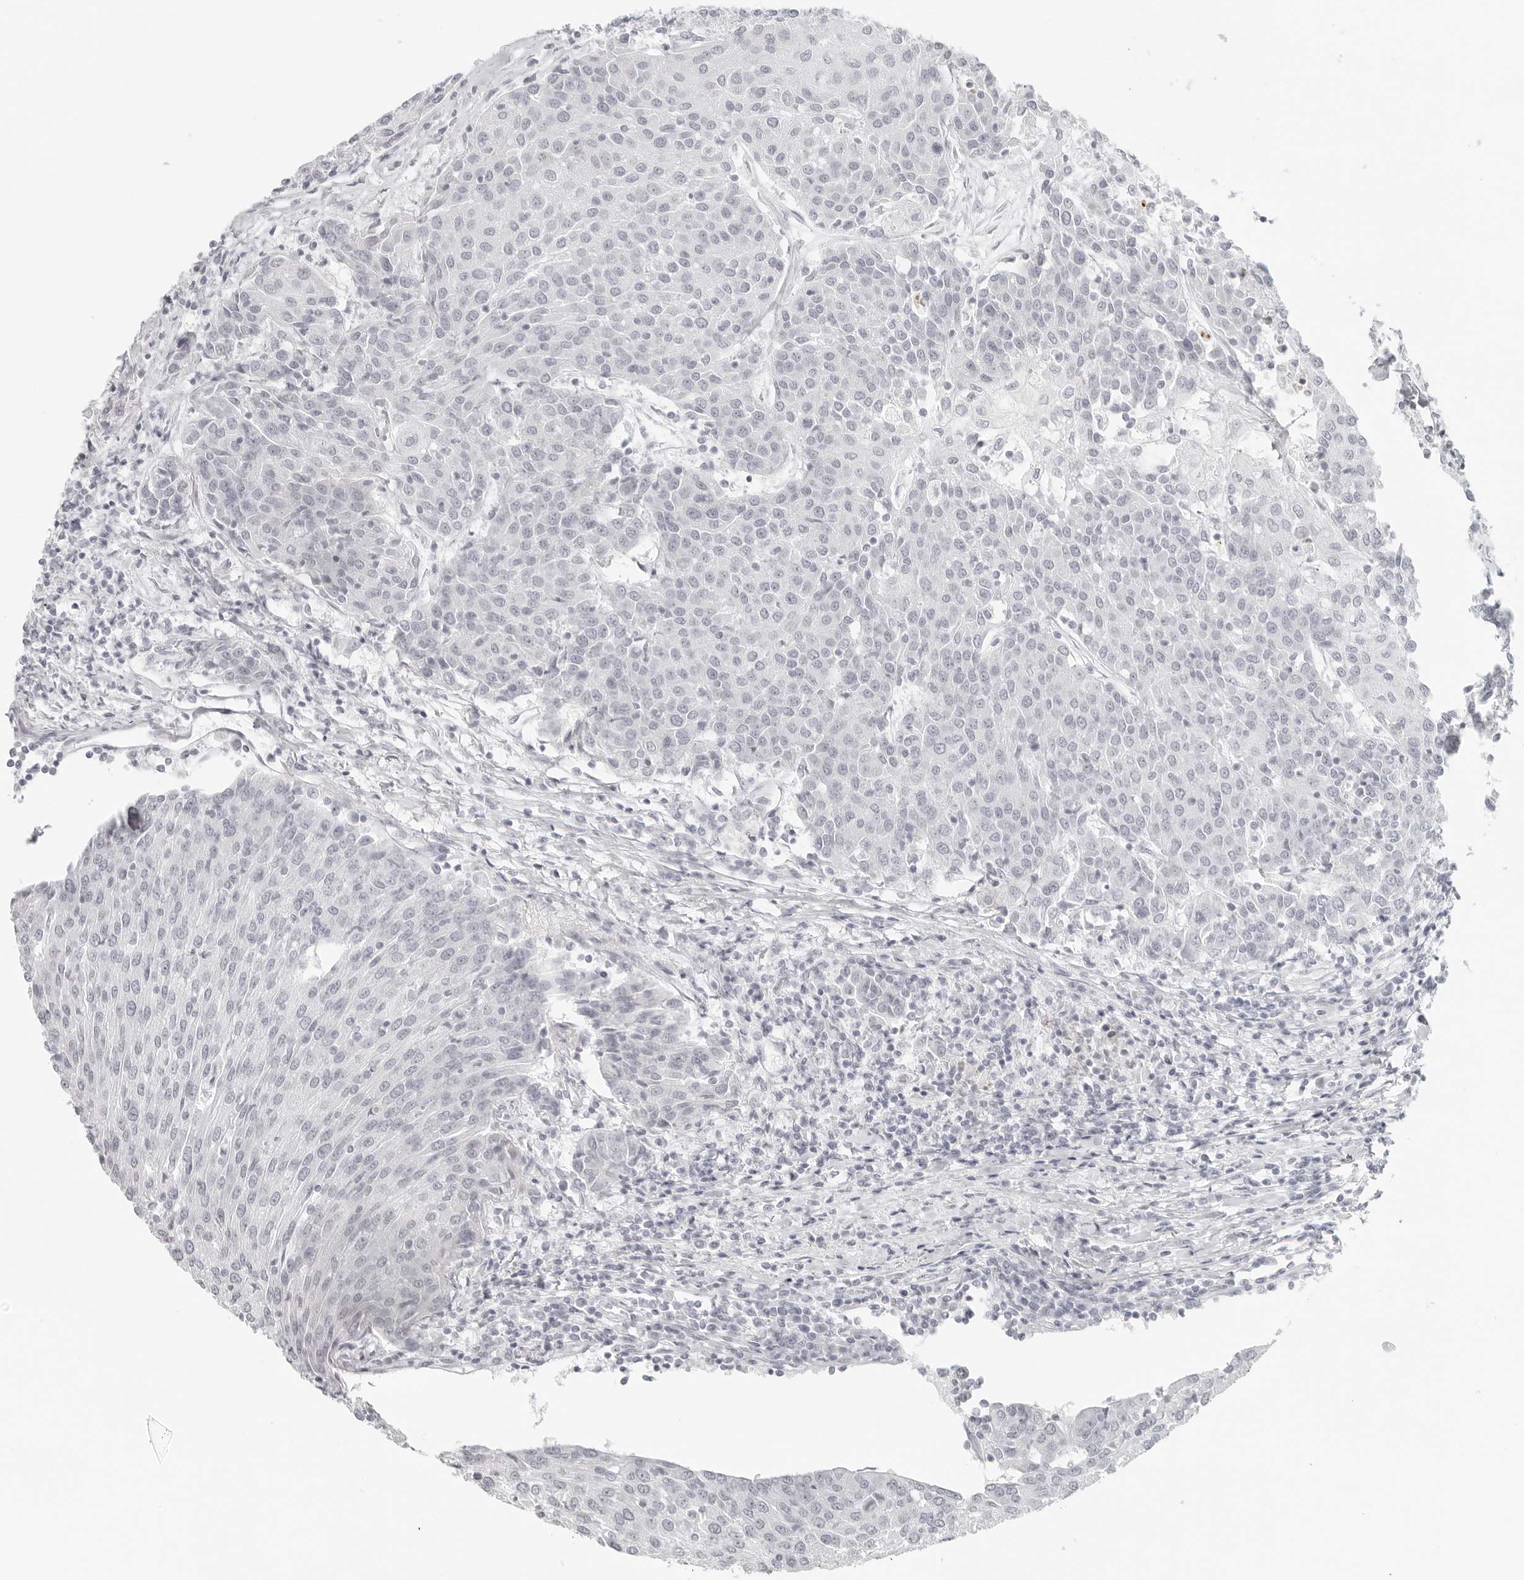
{"staining": {"intensity": "negative", "quantity": "none", "location": "none"}, "tissue": "urothelial cancer", "cell_type": "Tumor cells", "image_type": "cancer", "snomed": [{"axis": "morphology", "description": "Urothelial carcinoma, High grade"}, {"axis": "topography", "description": "Urinary bladder"}], "caption": "Tumor cells show no significant protein positivity in urothelial cancer.", "gene": "RPS6KC1", "patient": {"sex": "female", "age": 85}}